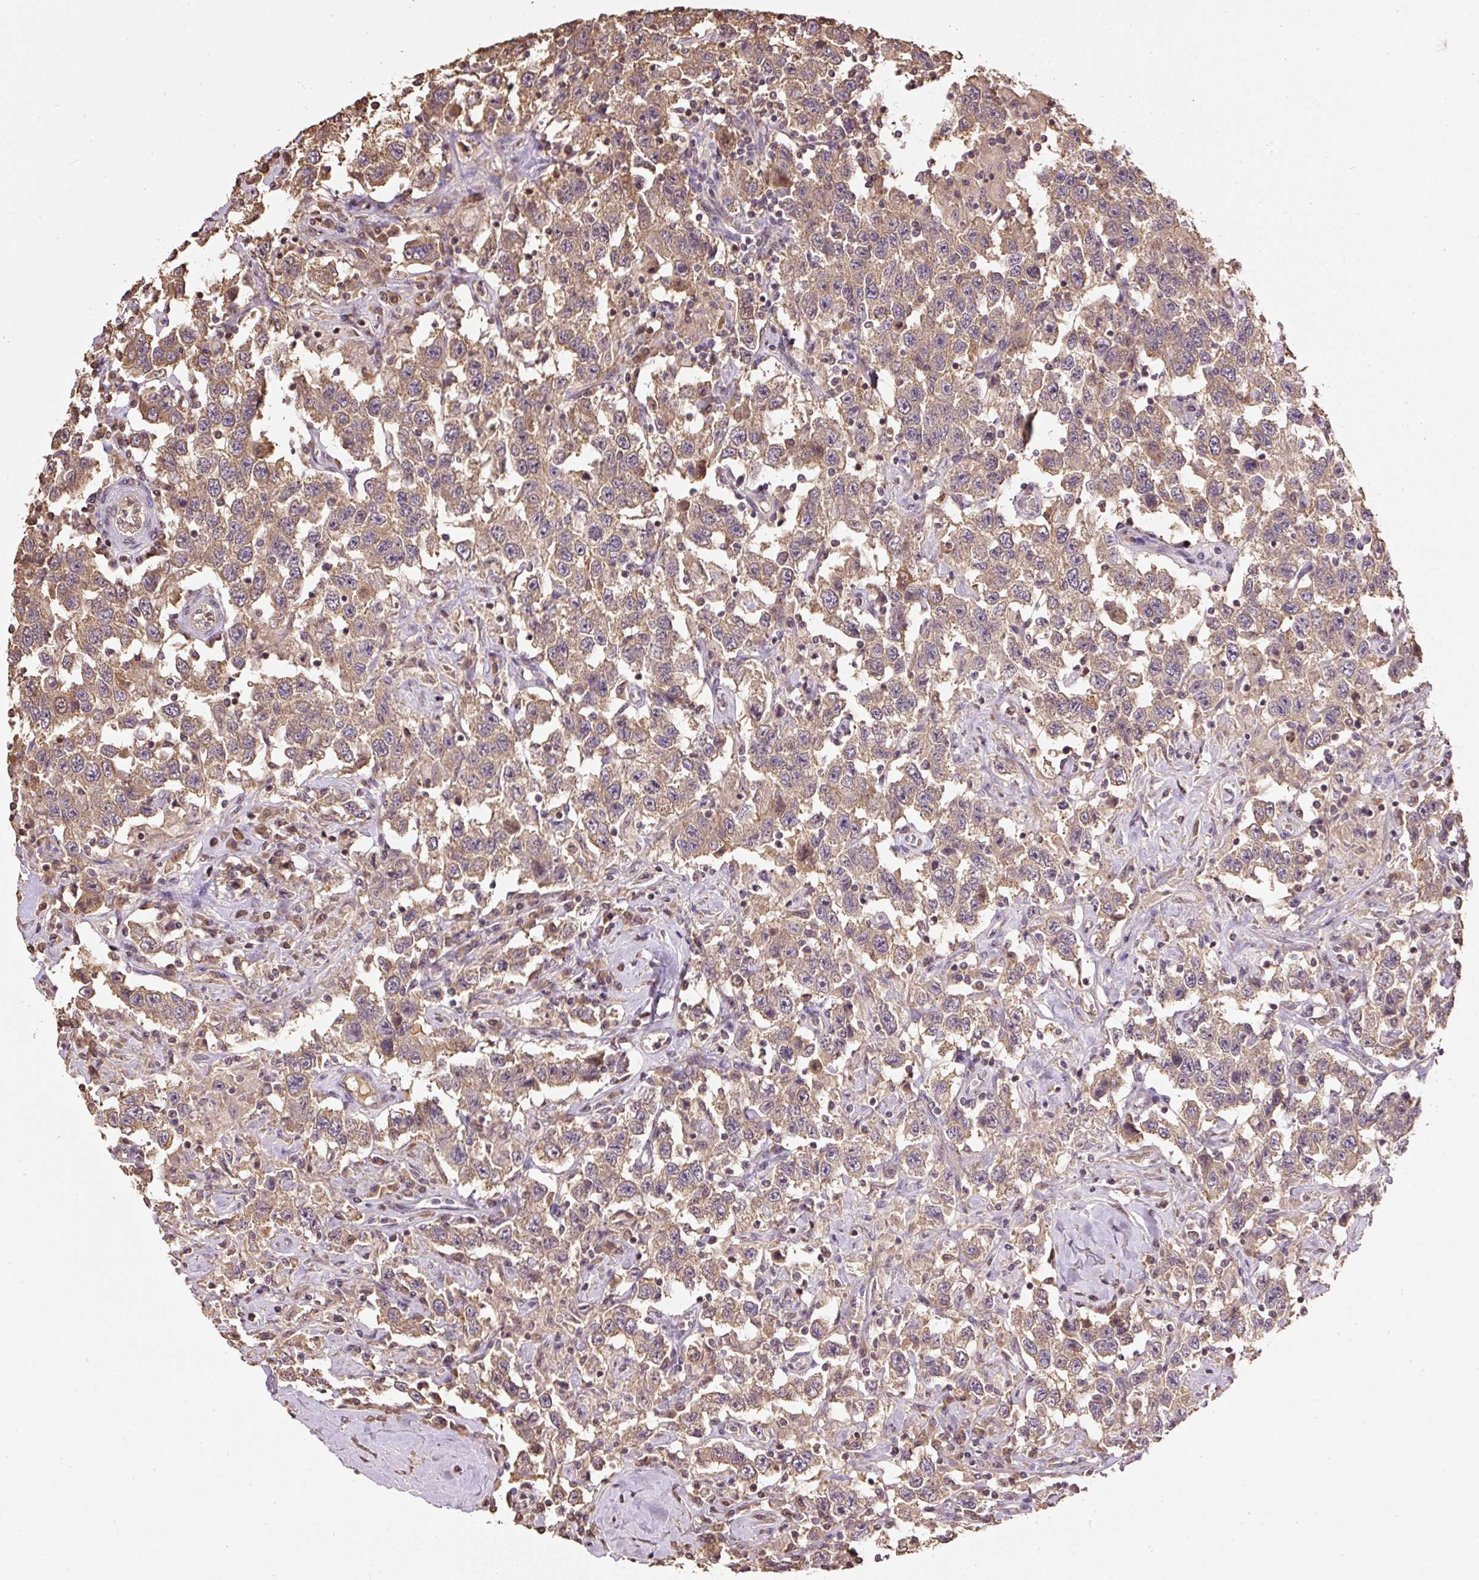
{"staining": {"intensity": "moderate", "quantity": ">75%", "location": "cytoplasmic/membranous"}, "tissue": "testis cancer", "cell_type": "Tumor cells", "image_type": "cancer", "snomed": [{"axis": "morphology", "description": "Seminoma, NOS"}, {"axis": "topography", "description": "Testis"}], "caption": "Testis cancer (seminoma) stained with a protein marker reveals moderate staining in tumor cells.", "gene": "TMEM170B", "patient": {"sex": "male", "age": 41}}